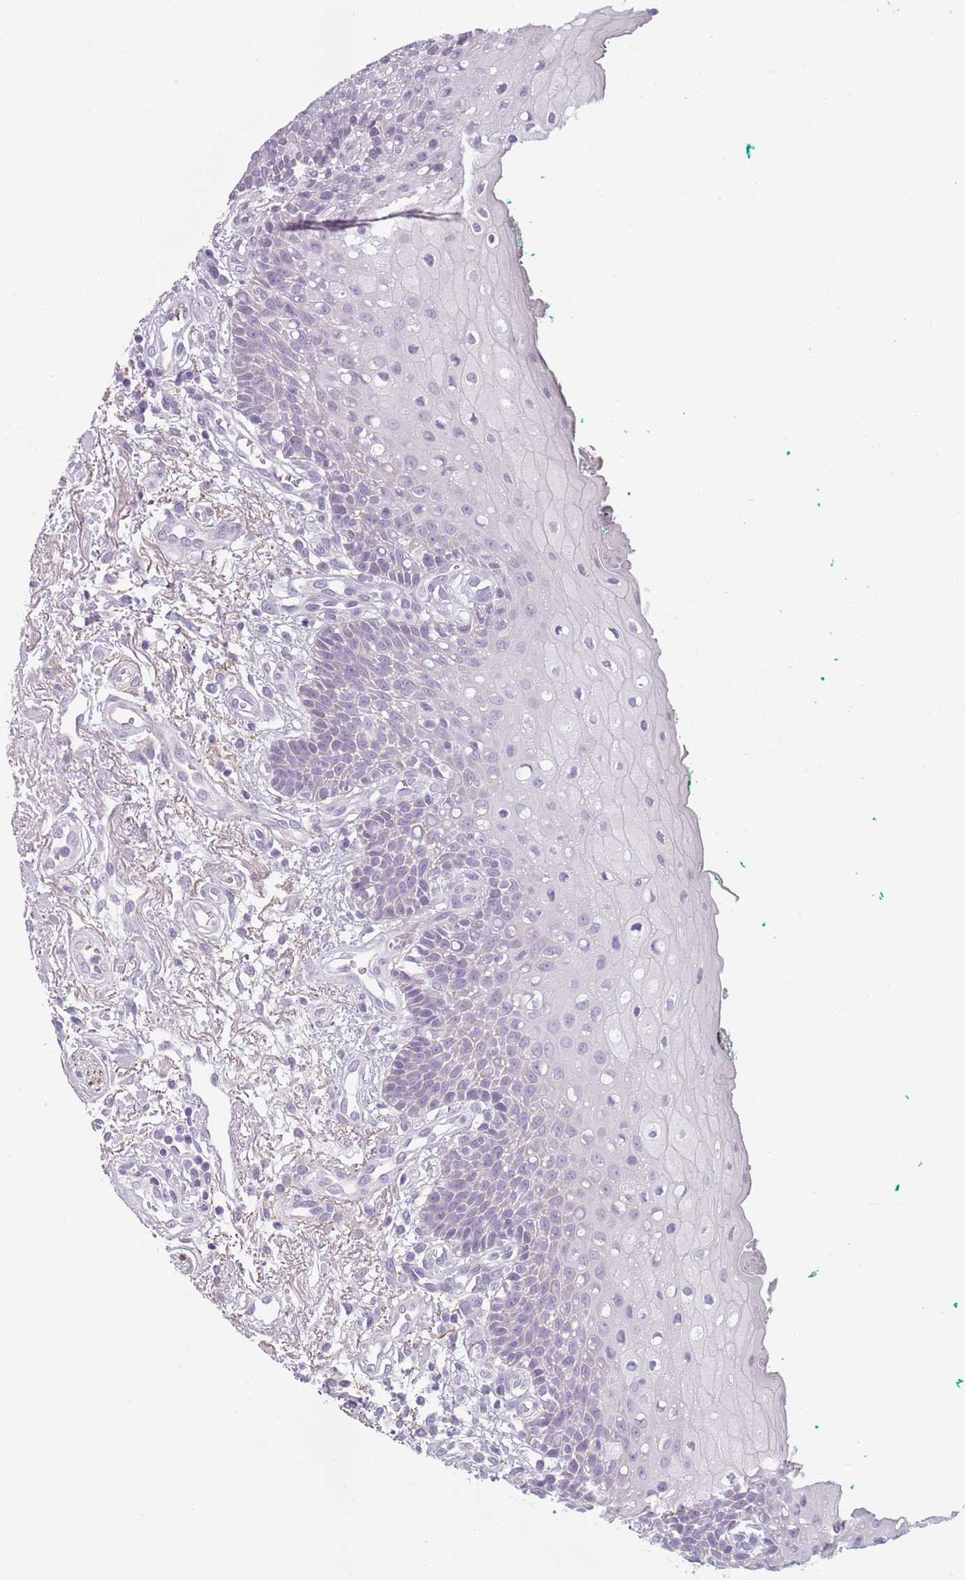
{"staining": {"intensity": "negative", "quantity": "none", "location": "none"}, "tissue": "oral mucosa", "cell_type": "Squamous epithelial cells", "image_type": "normal", "snomed": [{"axis": "morphology", "description": "Normal tissue, NOS"}, {"axis": "morphology", "description": "Squamous cell carcinoma, NOS"}, {"axis": "topography", "description": "Oral tissue"}, {"axis": "topography", "description": "Tounge, NOS"}, {"axis": "topography", "description": "Head-Neck"}], "caption": "High power microscopy photomicrograph of an immunohistochemistry histopathology image of normal oral mucosa, revealing no significant staining in squamous epithelial cells.", "gene": "MEGF8", "patient": {"sex": "male", "age": 79}}